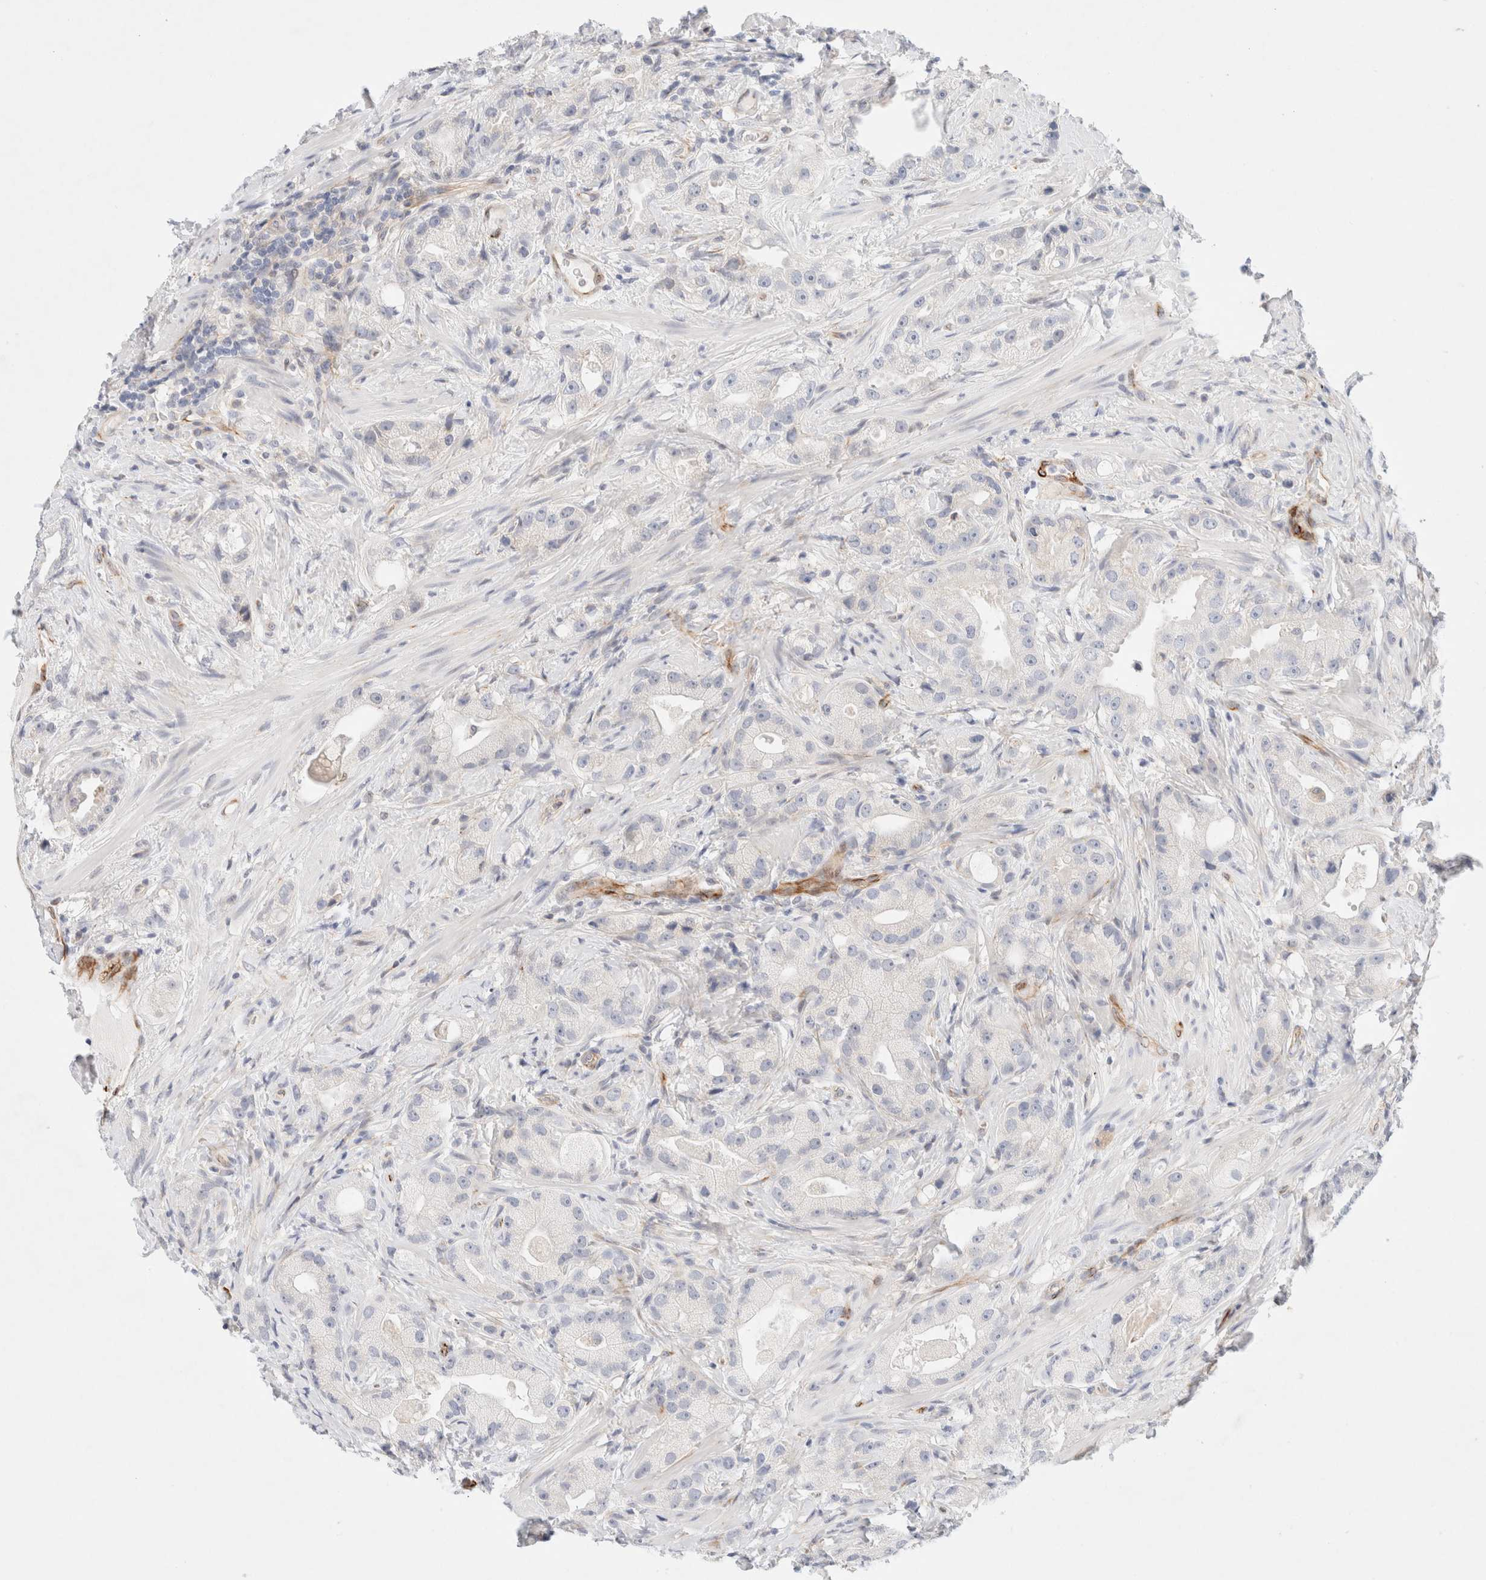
{"staining": {"intensity": "moderate", "quantity": "<25%", "location": "cytoplasmic/membranous"}, "tissue": "prostate cancer", "cell_type": "Tumor cells", "image_type": "cancer", "snomed": [{"axis": "morphology", "description": "Adenocarcinoma, High grade"}, {"axis": "topography", "description": "Prostate"}], "caption": "Moderate cytoplasmic/membranous positivity is present in about <25% of tumor cells in high-grade adenocarcinoma (prostate). (Brightfield microscopy of DAB IHC at high magnification).", "gene": "SLC25A48", "patient": {"sex": "male", "age": 63}}